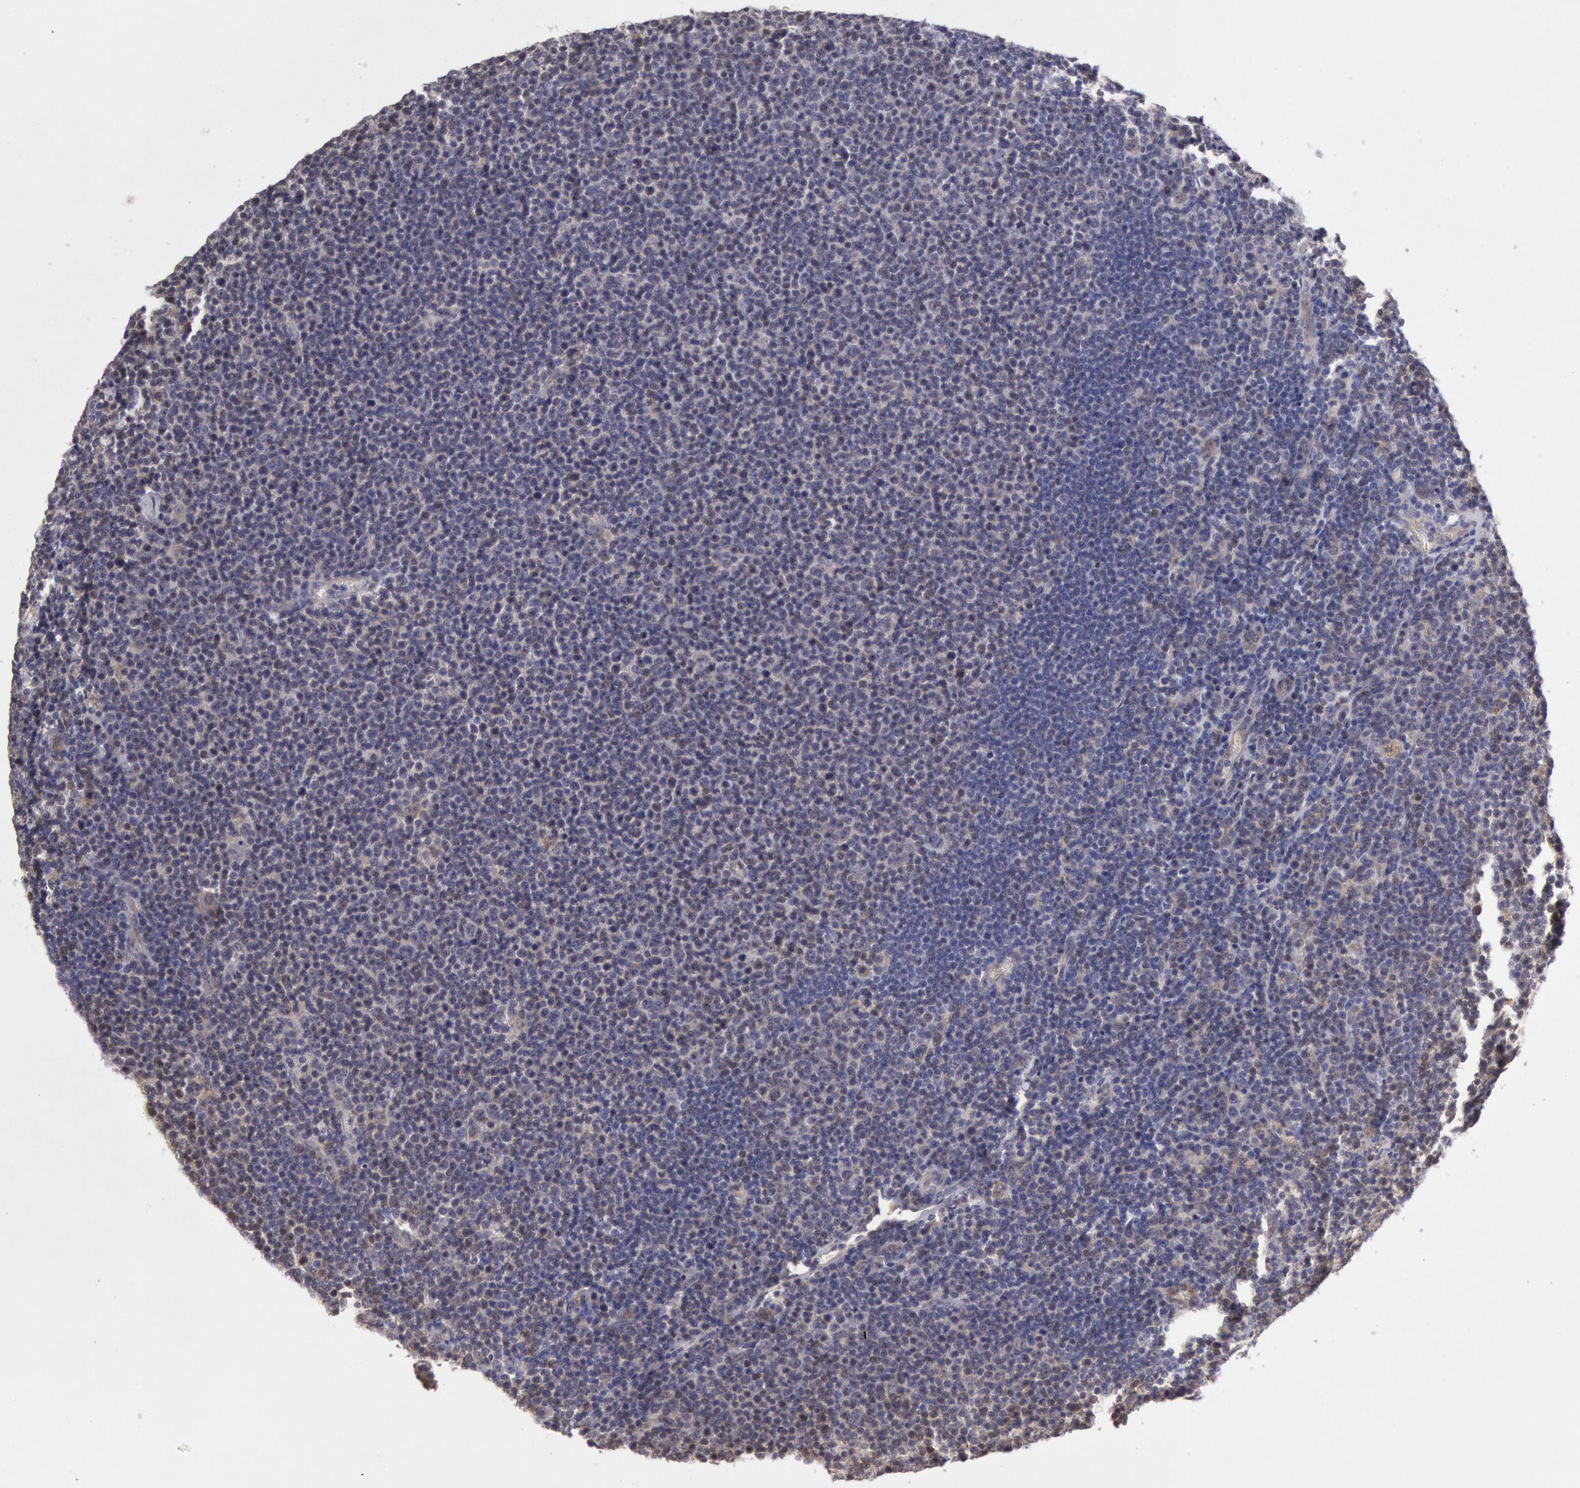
{"staining": {"intensity": "negative", "quantity": "none", "location": "none"}, "tissue": "lymphoma", "cell_type": "Tumor cells", "image_type": "cancer", "snomed": [{"axis": "morphology", "description": "Malignant lymphoma, non-Hodgkin's type, Low grade"}, {"axis": "topography", "description": "Lymph node"}], "caption": "Immunohistochemical staining of human malignant lymphoma, non-Hodgkin's type (low-grade) shows no significant expression in tumor cells.", "gene": "MPST", "patient": {"sex": "male", "age": 74}}